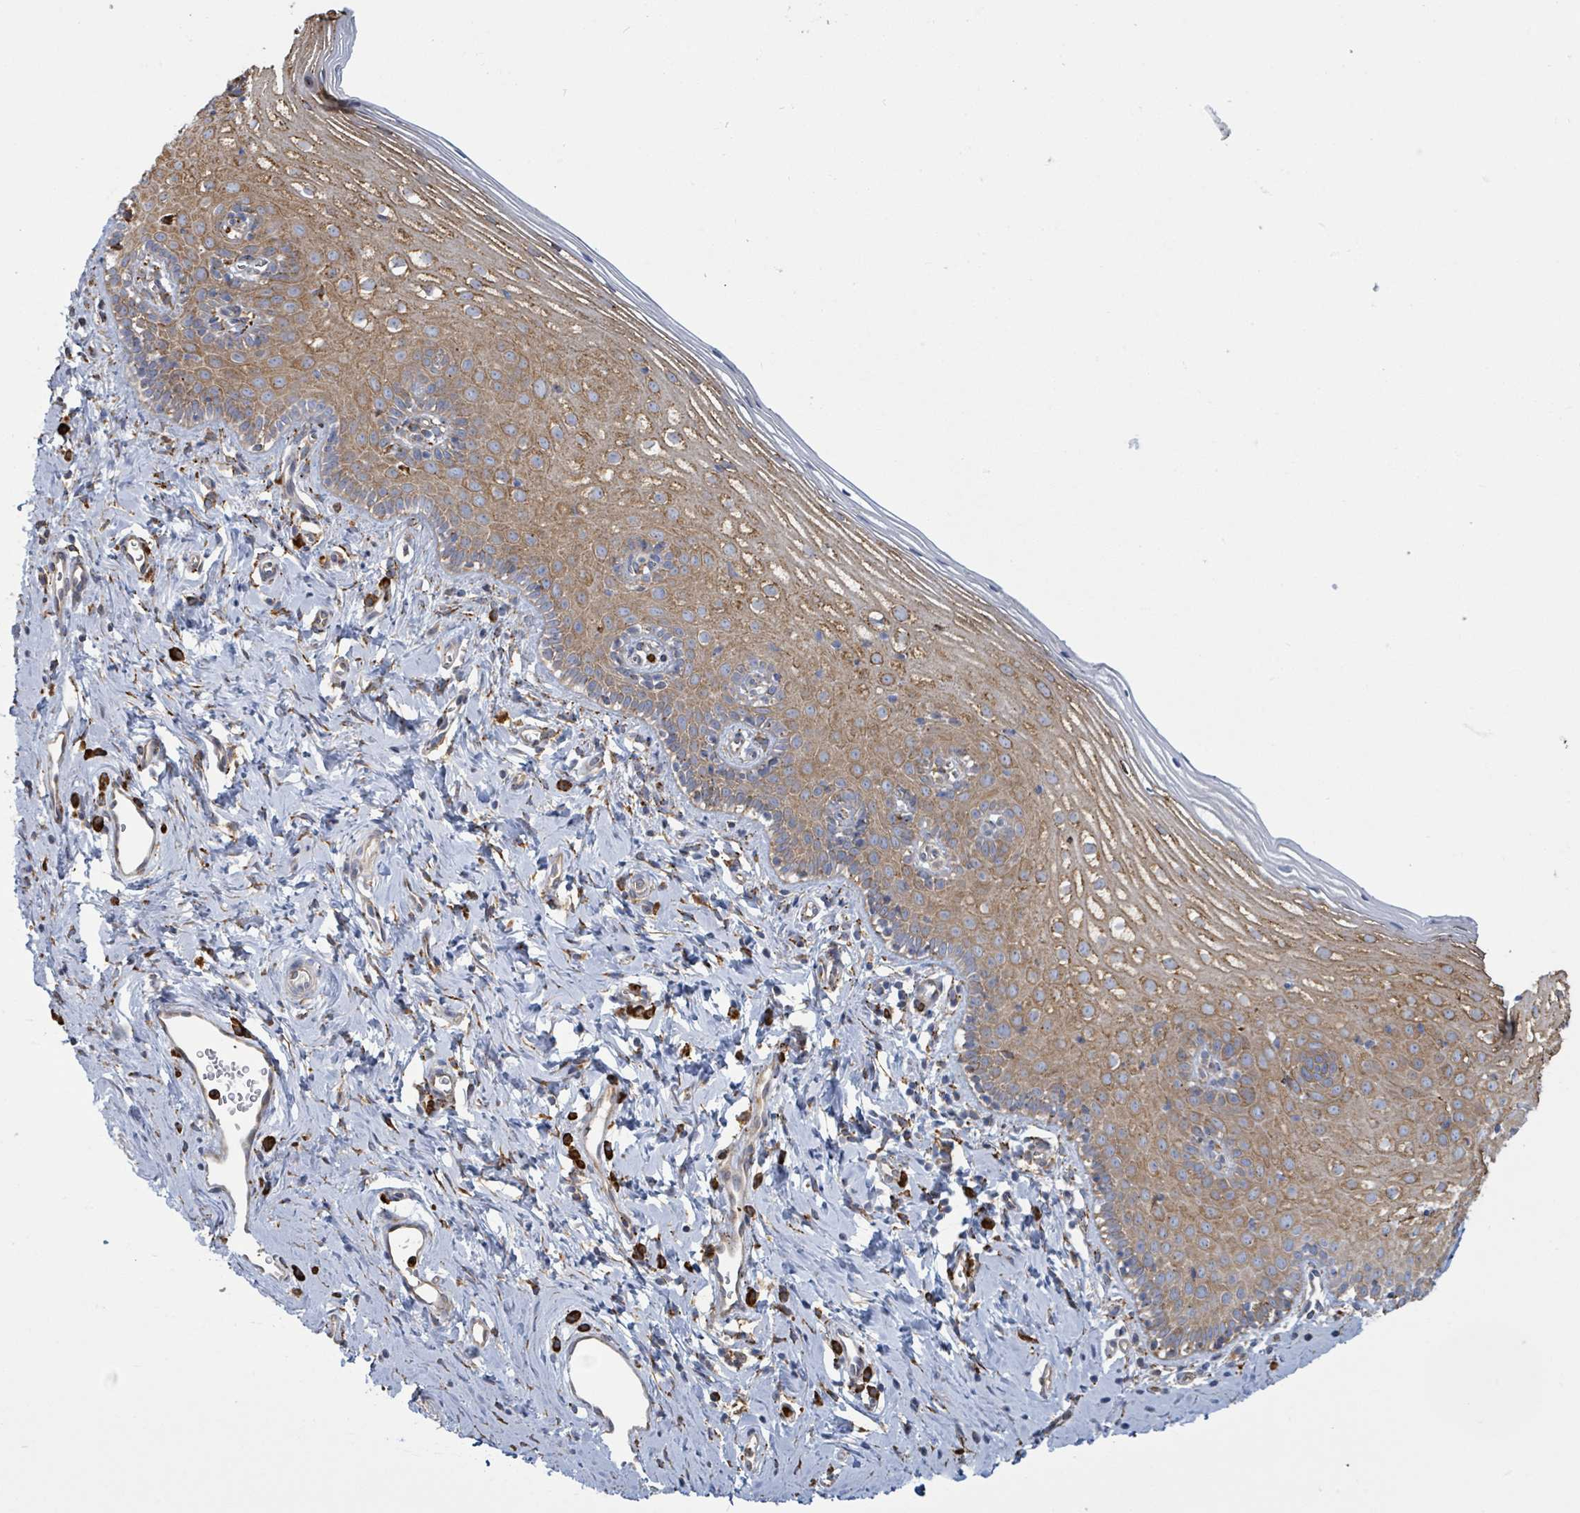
{"staining": {"intensity": "strong", "quantity": ">75%", "location": "cytoplasmic/membranous"}, "tissue": "cervix", "cell_type": "Glandular cells", "image_type": "normal", "snomed": [{"axis": "morphology", "description": "Normal tissue, NOS"}, {"axis": "topography", "description": "Cervix"}], "caption": "The photomicrograph exhibits a brown stain indicating the presence of a protein in the cytoplasmic/membranous of glandular cells in cervix. Immunohistochemistry (ihc) stains the protein of interest in brown and the nuclei are stained blue.", "gene": "RFPL4AL1", "patient": {"sex": "female", "age": 44}}